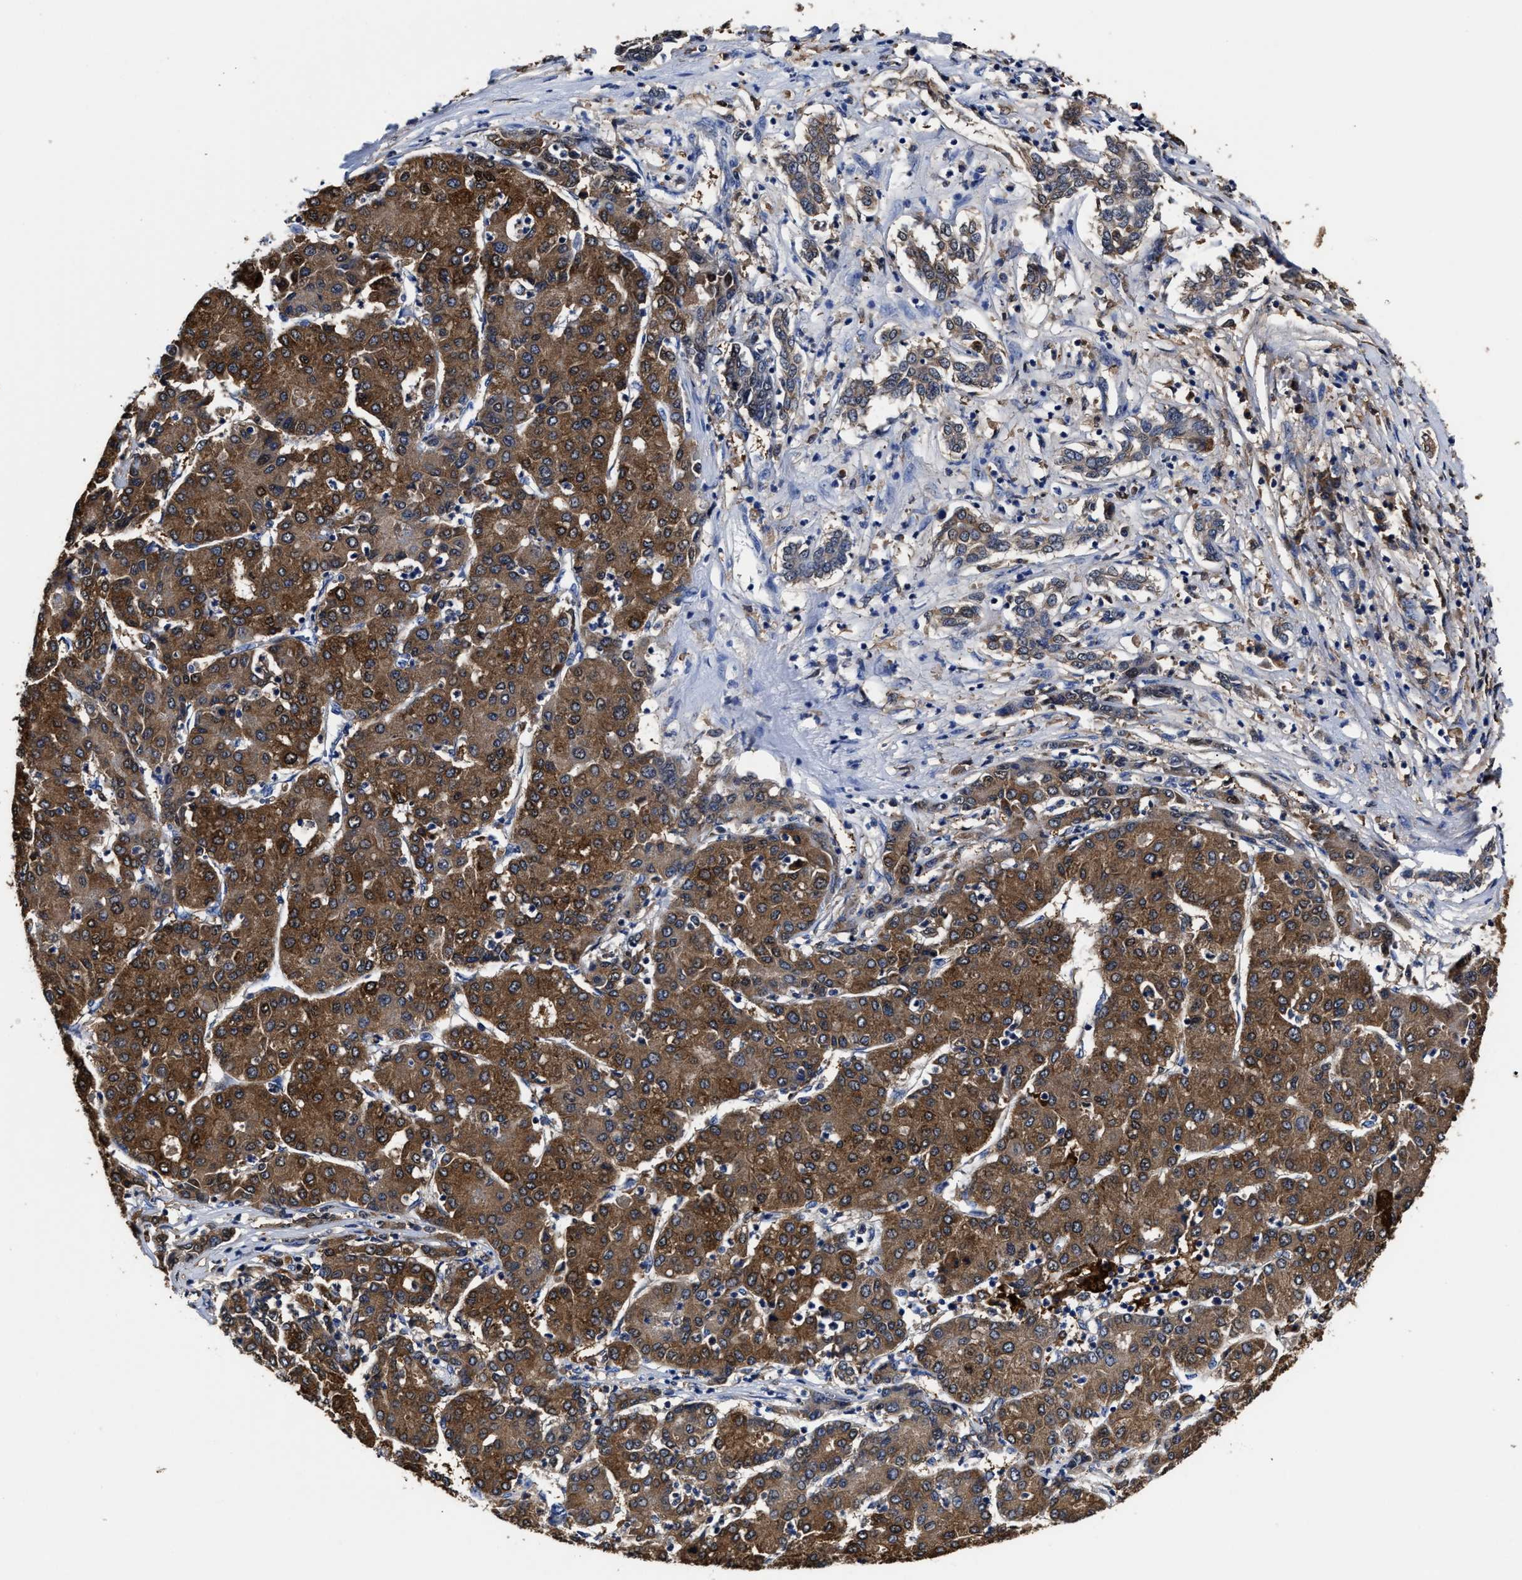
{"staining": {"intensity": "strong", "quantity": ">75%", "location": "cytoplasmic/membranous"}, "tissue": "liver cancer", "cell_type": "Tumor cells", "image_type": "cancer", "snomed": [{"axis": "morphology", "description": "Carcinoma, Hepatocellular, NOS"}, {"axis": "topography", "description": "Liver"}], "caption": "A high amount of strong cytoplasmic/membranous expression is appreciated in about >75% of tumor cells in hepatocellular carcinoma (liver) tissue.", "gene": "PRPF4B", "patient": {"sex": "male", "age": 65}}